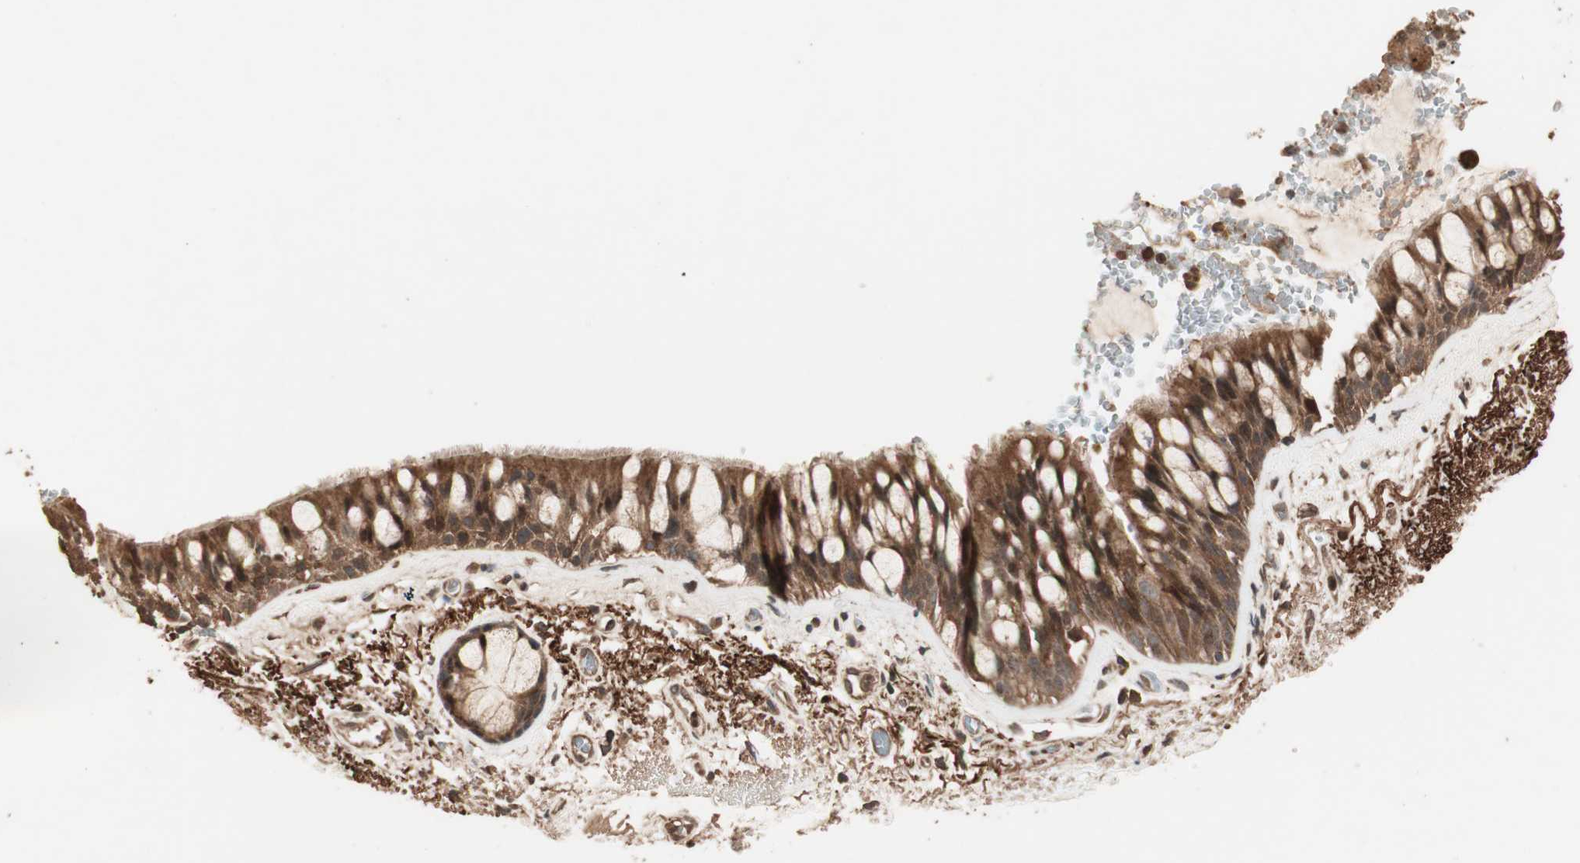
{"staining": {"intensity": "strong", "quantity": ">75%", "location": "cytoplasmic/membranous"}, "tissue": "bronchus", "cell_type": "Respiratory epithelial cells", "image_type": "normal", "snomed": [{"axis": "morphology", "description": "Normal tissue, NOS"}, {"axis": "topography", "description": "Bronchus"}], "caption": "A high amount of strong cytoplasmic/membranous staining is identified in approximately >75% of respiratory epithelial cells in normal bronchus.", "gene": "USP20", "patient": {"sex": "male", "age": 66}}